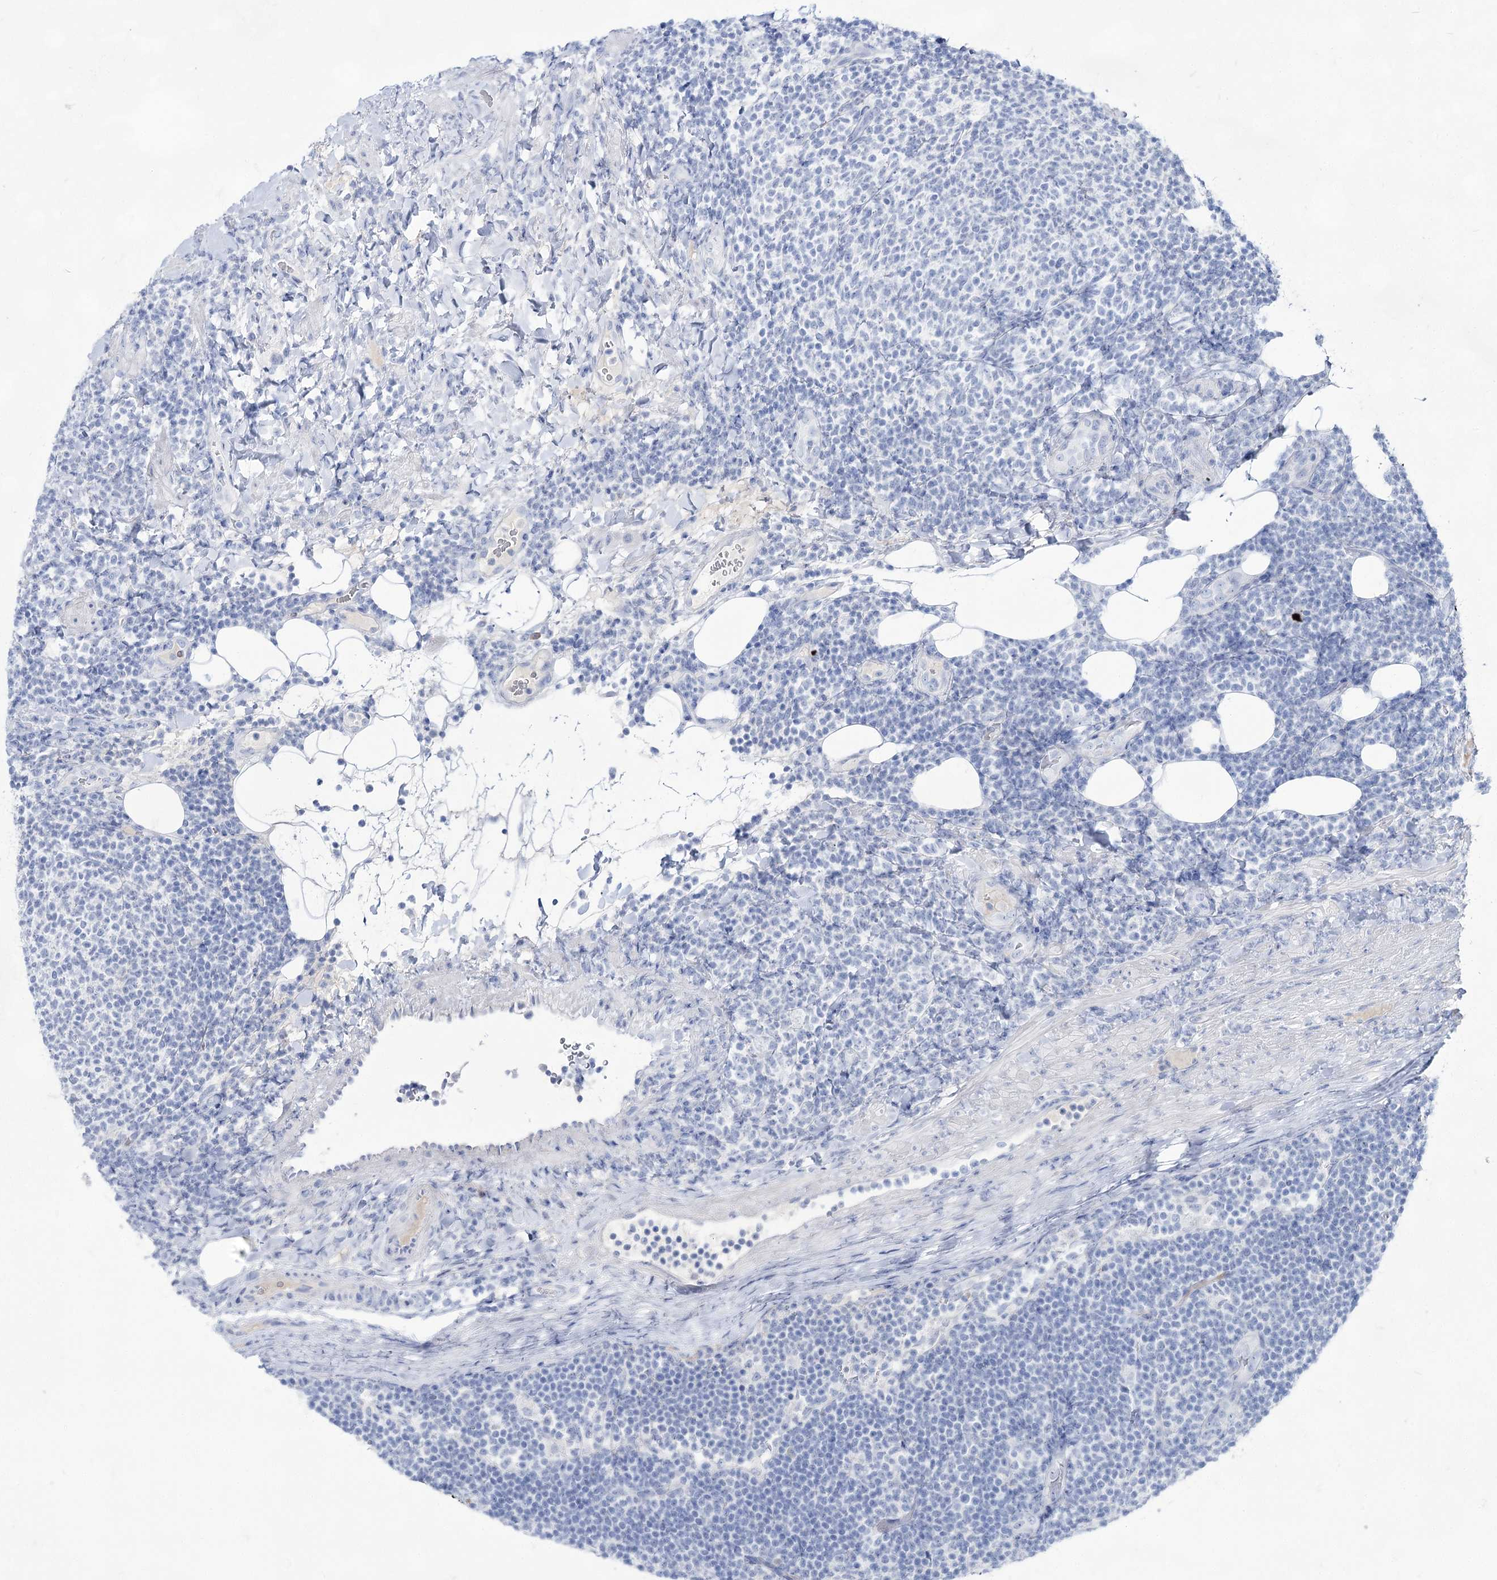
{"staining": {"intensity": "negative", "quantity": "none", "location": "none"}, "tissue": "lymphoma", "cell_type": "Tumor cells", "image_type": "cancer", "snomed": [{"axis": "morphology", "description": "Malignant lymphoma, non-Hodgkin's type, Low grade"}, {"axis": "topography", "description": "Lymph node"}], "caption": "IHC micrograph of human lymphoma stained for a protein (brown), which displays no staining in tumor cells.", "gene": "ACRV1", "patient": {"sex": "male", "age": 66}}